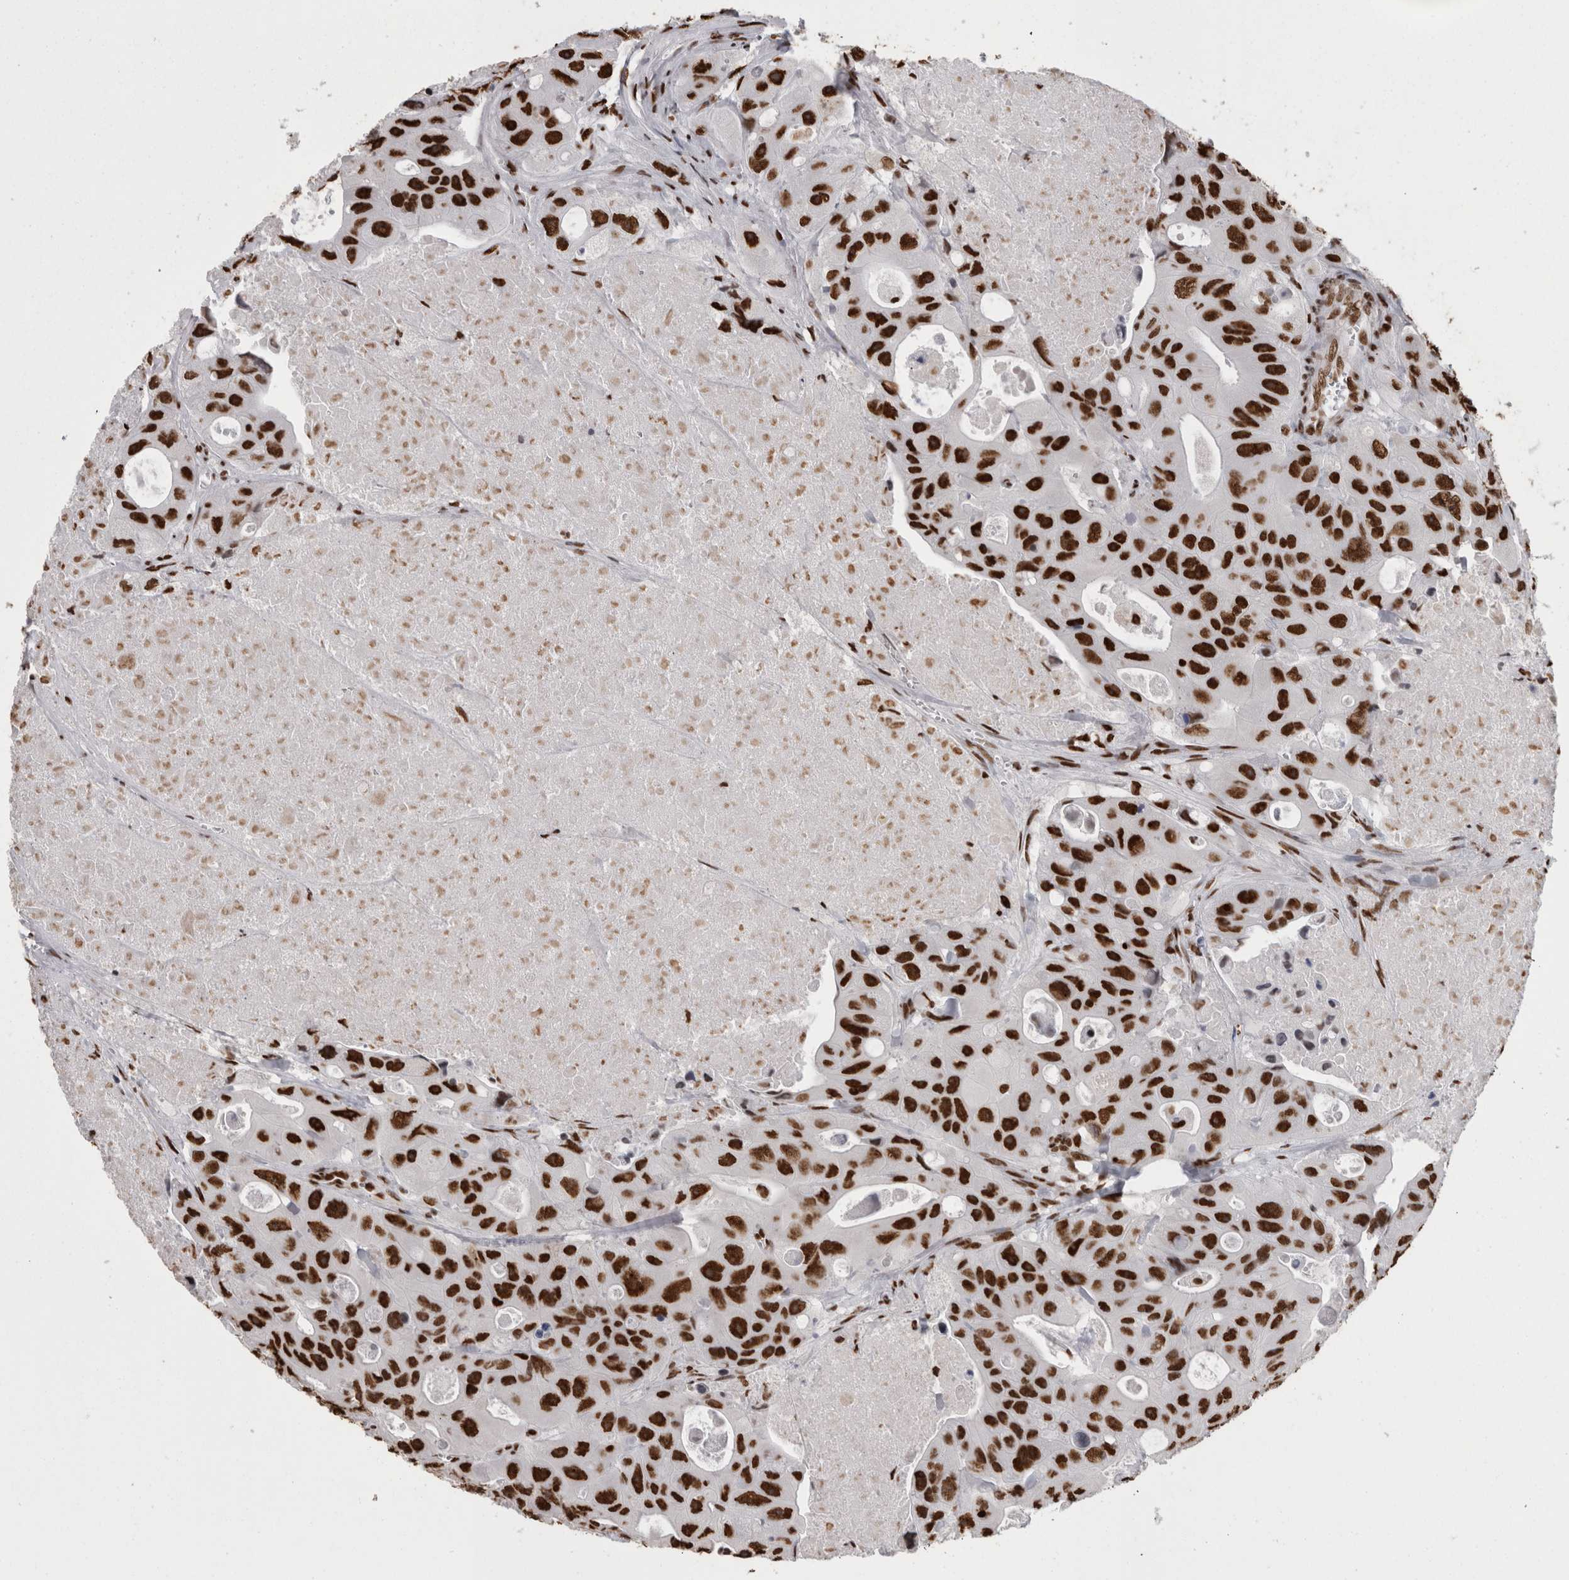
{"staining": {"intensity": "strong", "quantity": ">75%", "location": "nuclear"}, "tissue": "colorectal cancer", "cell_type": "Tumor cells", "image_type": "cancer", "snomed": [{"axis": "morphology", "description": "Adenocarcinoma, NOS"}, {"axis": "topography", "description": "Colon"}], "caption": "This is an image of immunohistochemistry staining of adenocarcinoma (colorectal), which shows strong positivity in the nuclear of tumor cells.", "gene": "HNRNPM", "patient": {"sex": "female", "age": 46}}